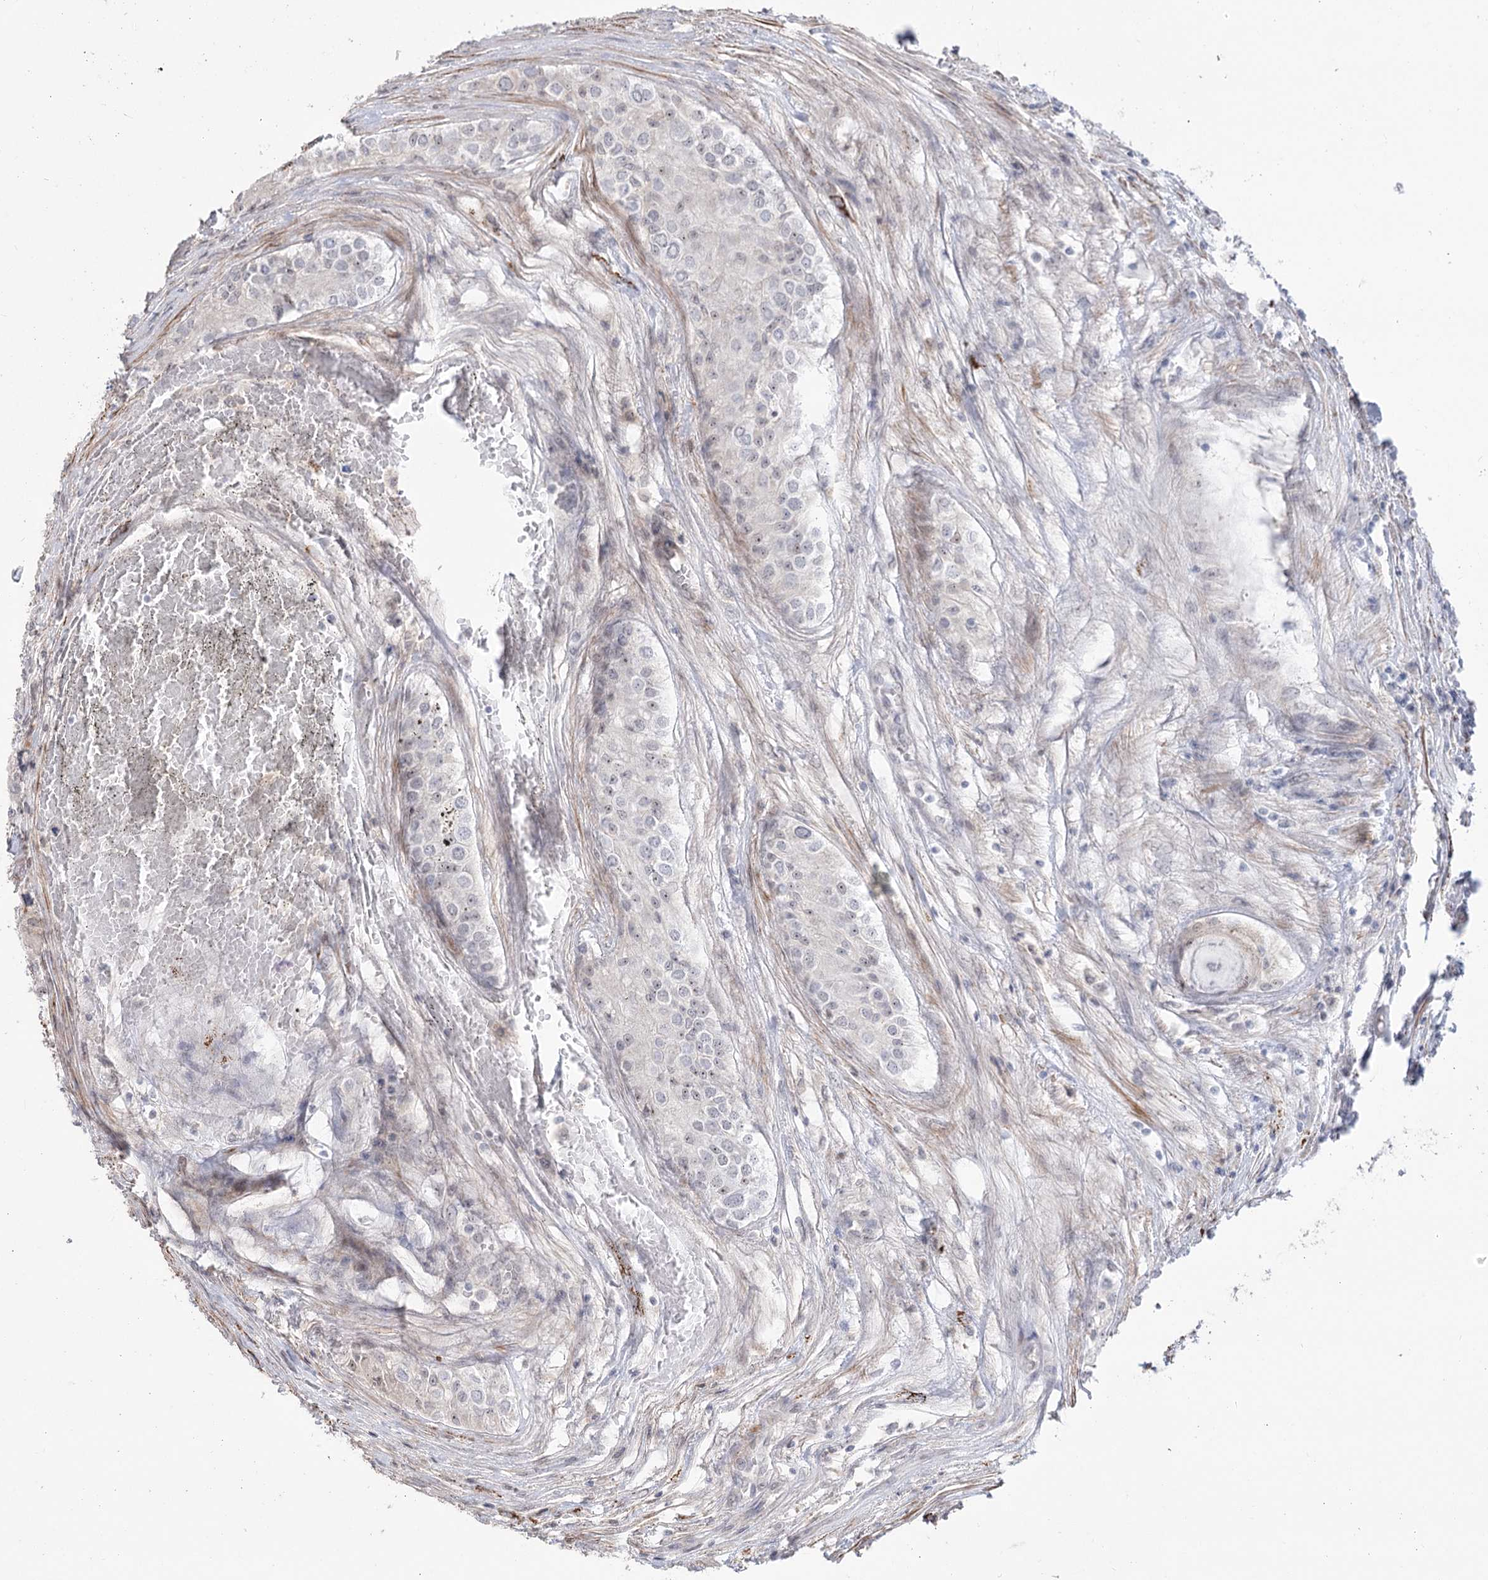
{"staining": {"intensity": "negative", "quantity": "none", "location": "none"}, "tissue": "testis cancer", "cell_type": "Tumor cells", "image_type": "cancer", "snomed": [{"axis": "morphology", "description": "Carcinoma, Embryonal, NOS"}, {"axis": "topography", "description": "Testis"}], "caption": "Immunohistochemistry (IHC) image of testis cancer (embryonal carcinoma) stained for a protein (brown), which shows no staining in tumor cells. (DAB (3,3'-diaminobenzidine) immunohistochemistry with hematoxylin counter stain).", "gene": "ZSCAN23", "patient": {"sex": "male", "age": 25}}